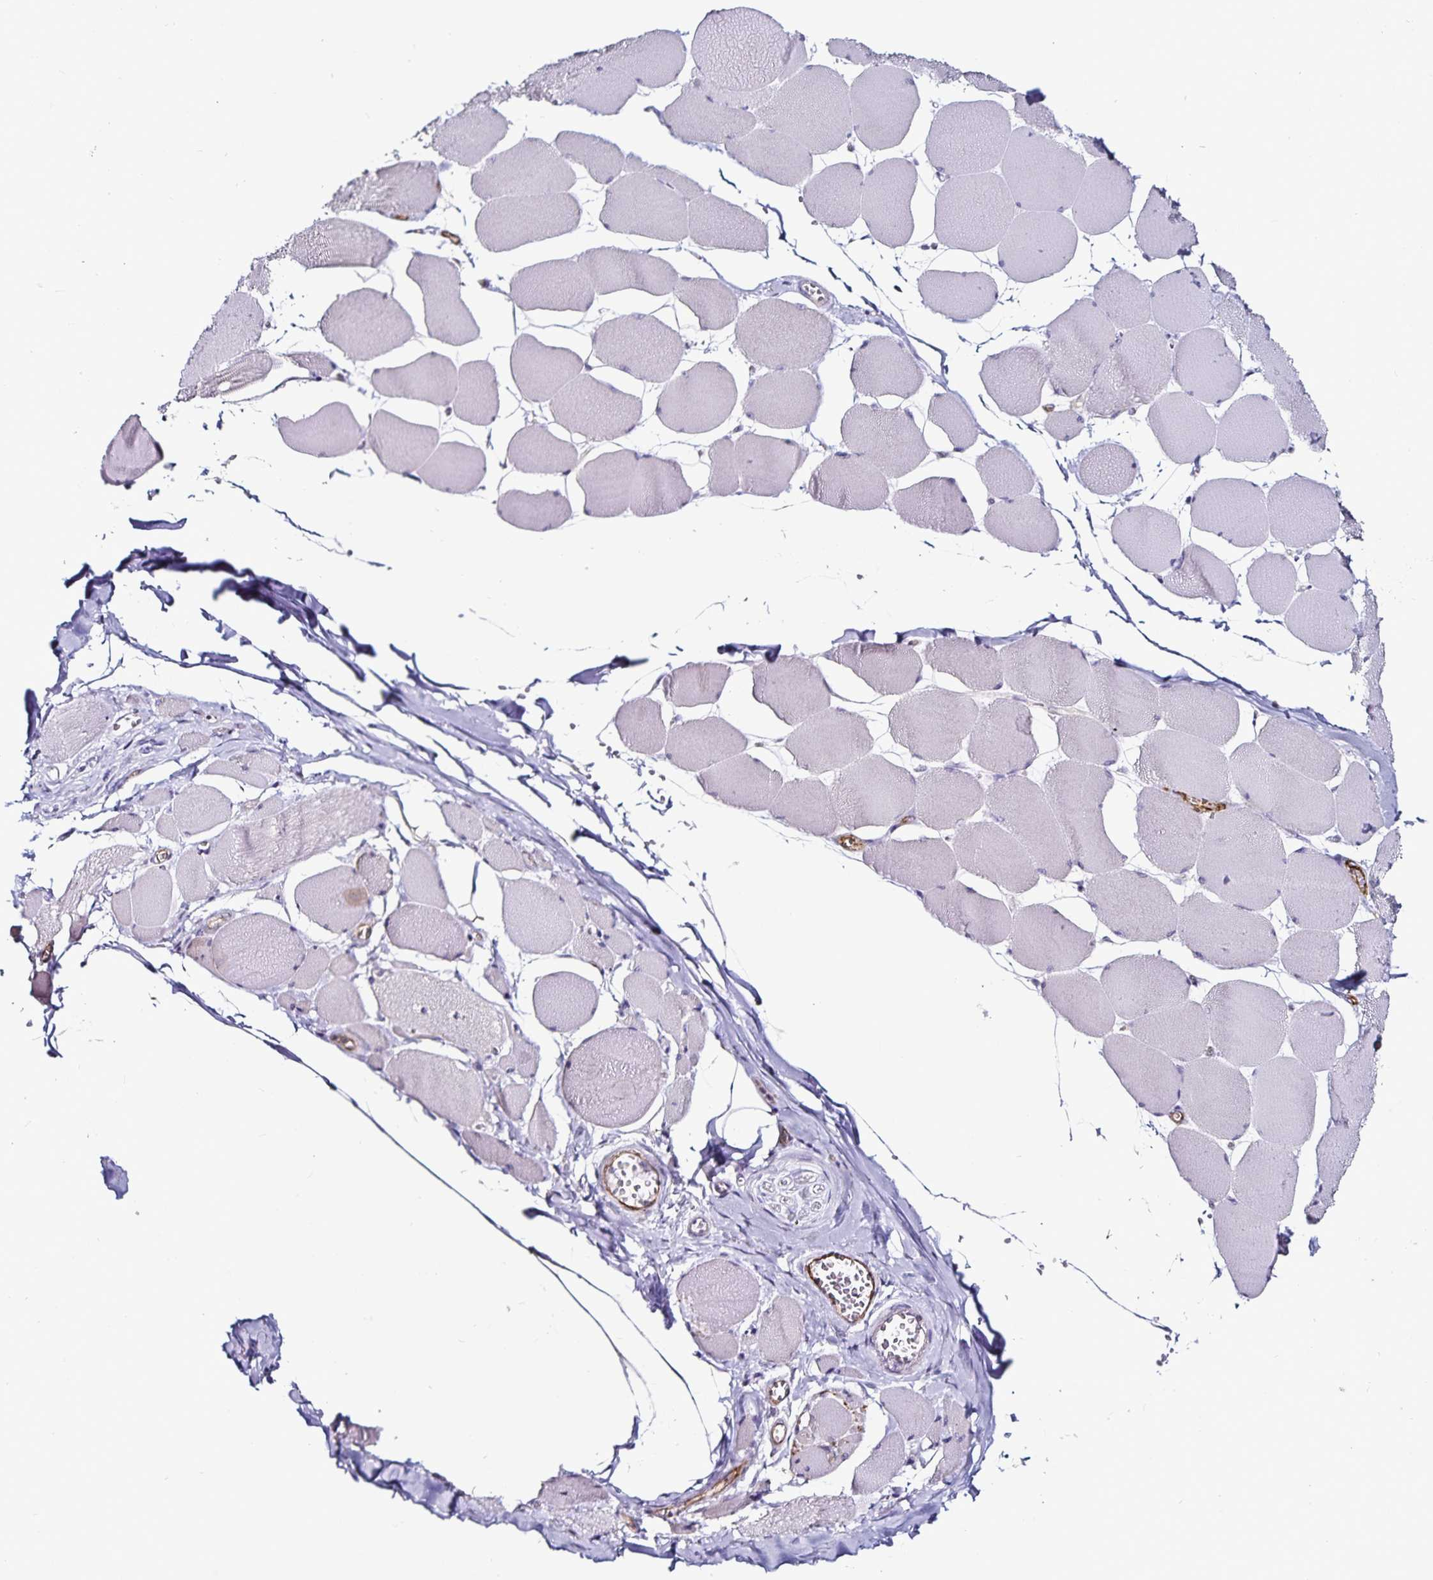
{"staining": {"intensity": "negative", "quantity": "none", "location": "none"}, "tissue": "skeletal muscle", "cell_type": "Myocytes", "image_type": "normal", "snomed": [{"axis": "morphology", "description": "Normal tissue, NOS"}, {"axis": "topography", "description": "Skeletal muscle"}], "caption": "Myocytes show no significant expression in unremarkable skeletal muscle. (Brightfield microscopy of DAB immunohistochemistry at high magnification).", "gene": "TSPAN7", "patient": {"sex": "female", "age": 75}}